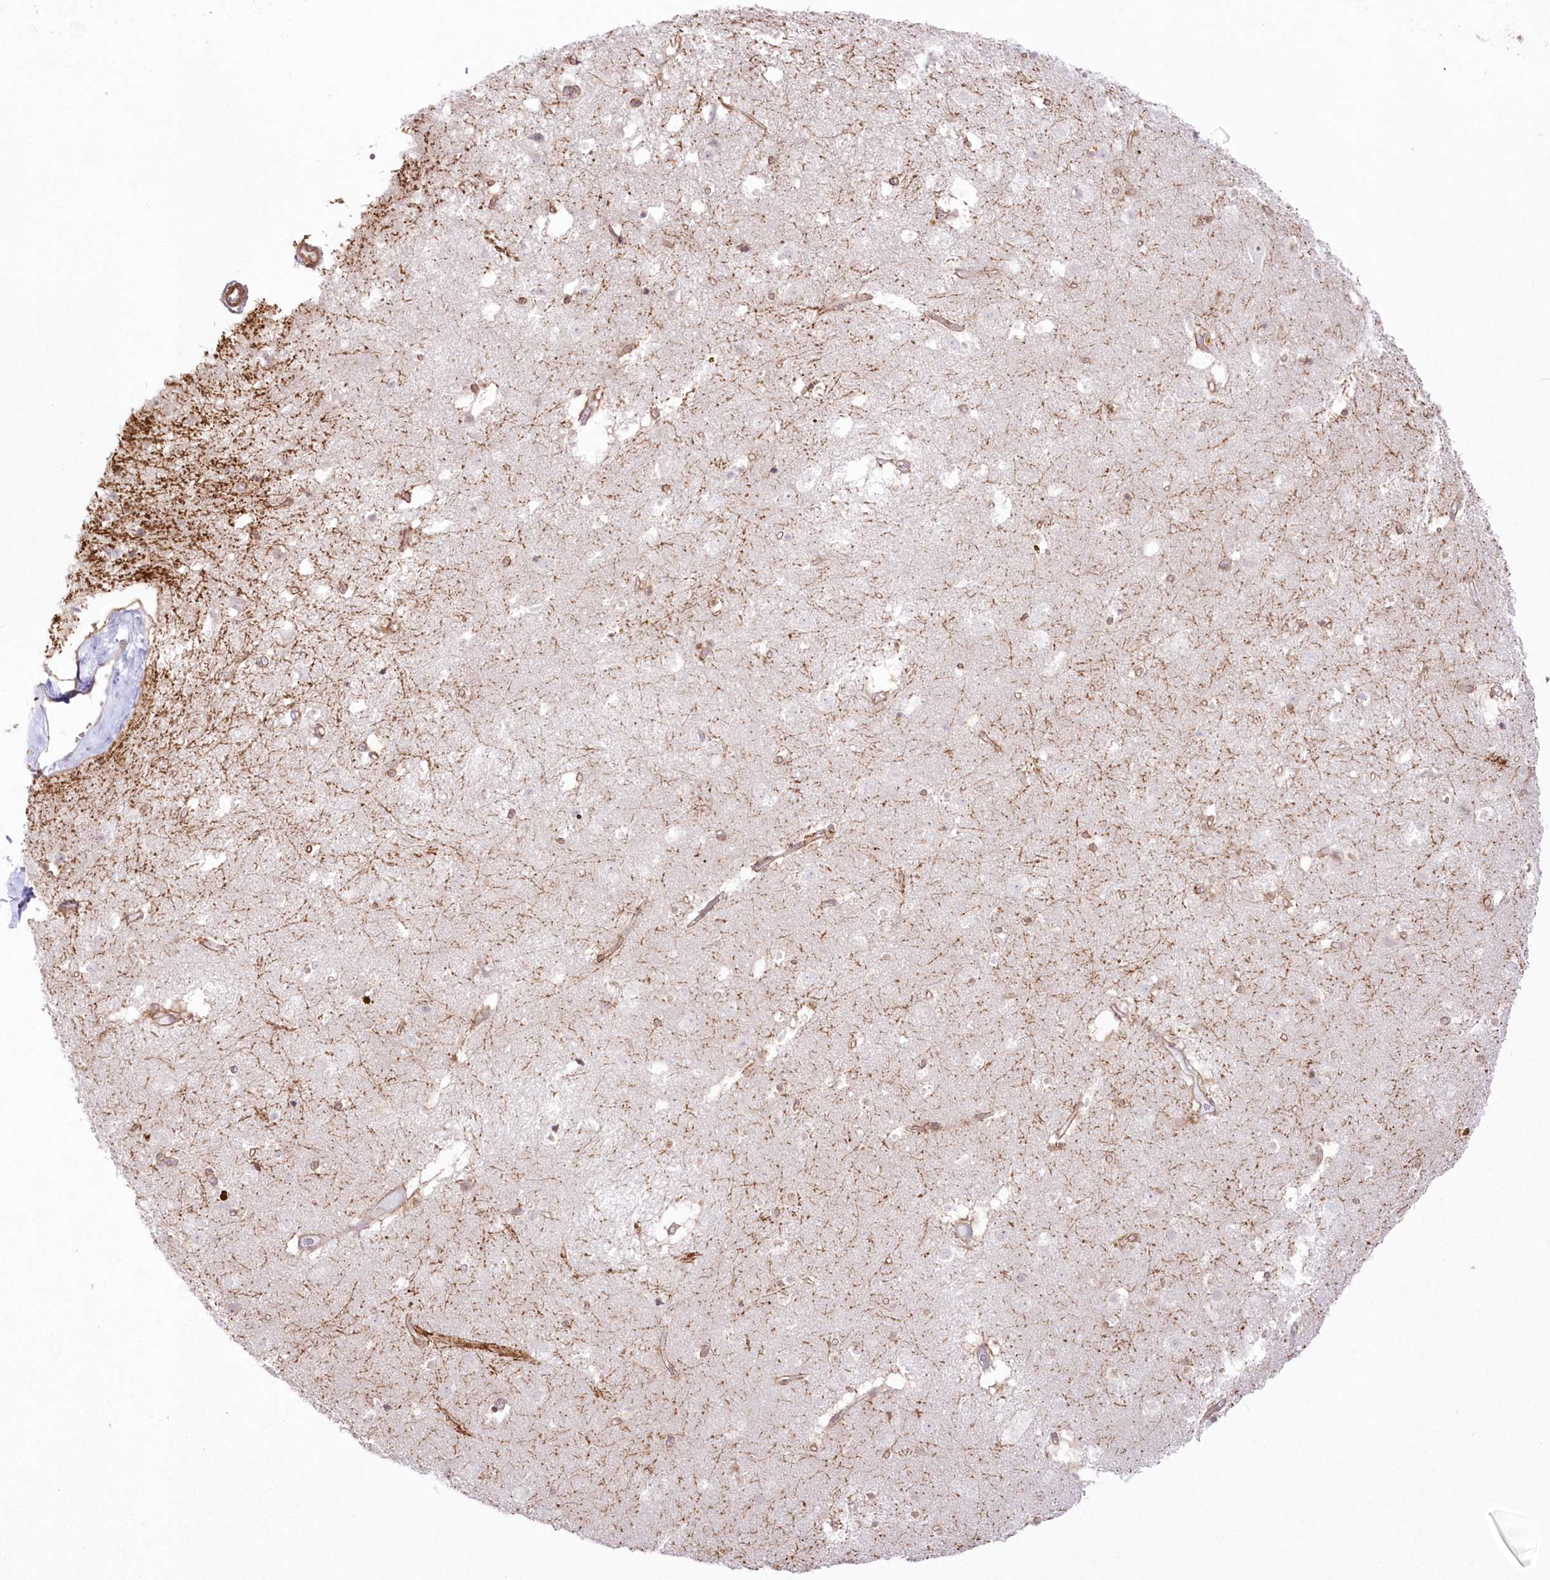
{"staining": {"intensity": "weak", "quantity": "<25%", "location": "cytoplasmic/membranous"}, "tissue": "caudate", "cell_type": "Glial cells", "image_type": "normal", "snomed": [{"axis": "morphology", "description": "Normal tissue, NOS"}, {"axis": "topography", "description": "Lateral ventricle wall"}], "caption": "Immunohistochemistry histopathology image of normal human caudate stained for a protein (brown), which exhibits no staining in glial cells.", "gene": "SH3PXD2B", "patient": {"sex": "male", "age": 70}}